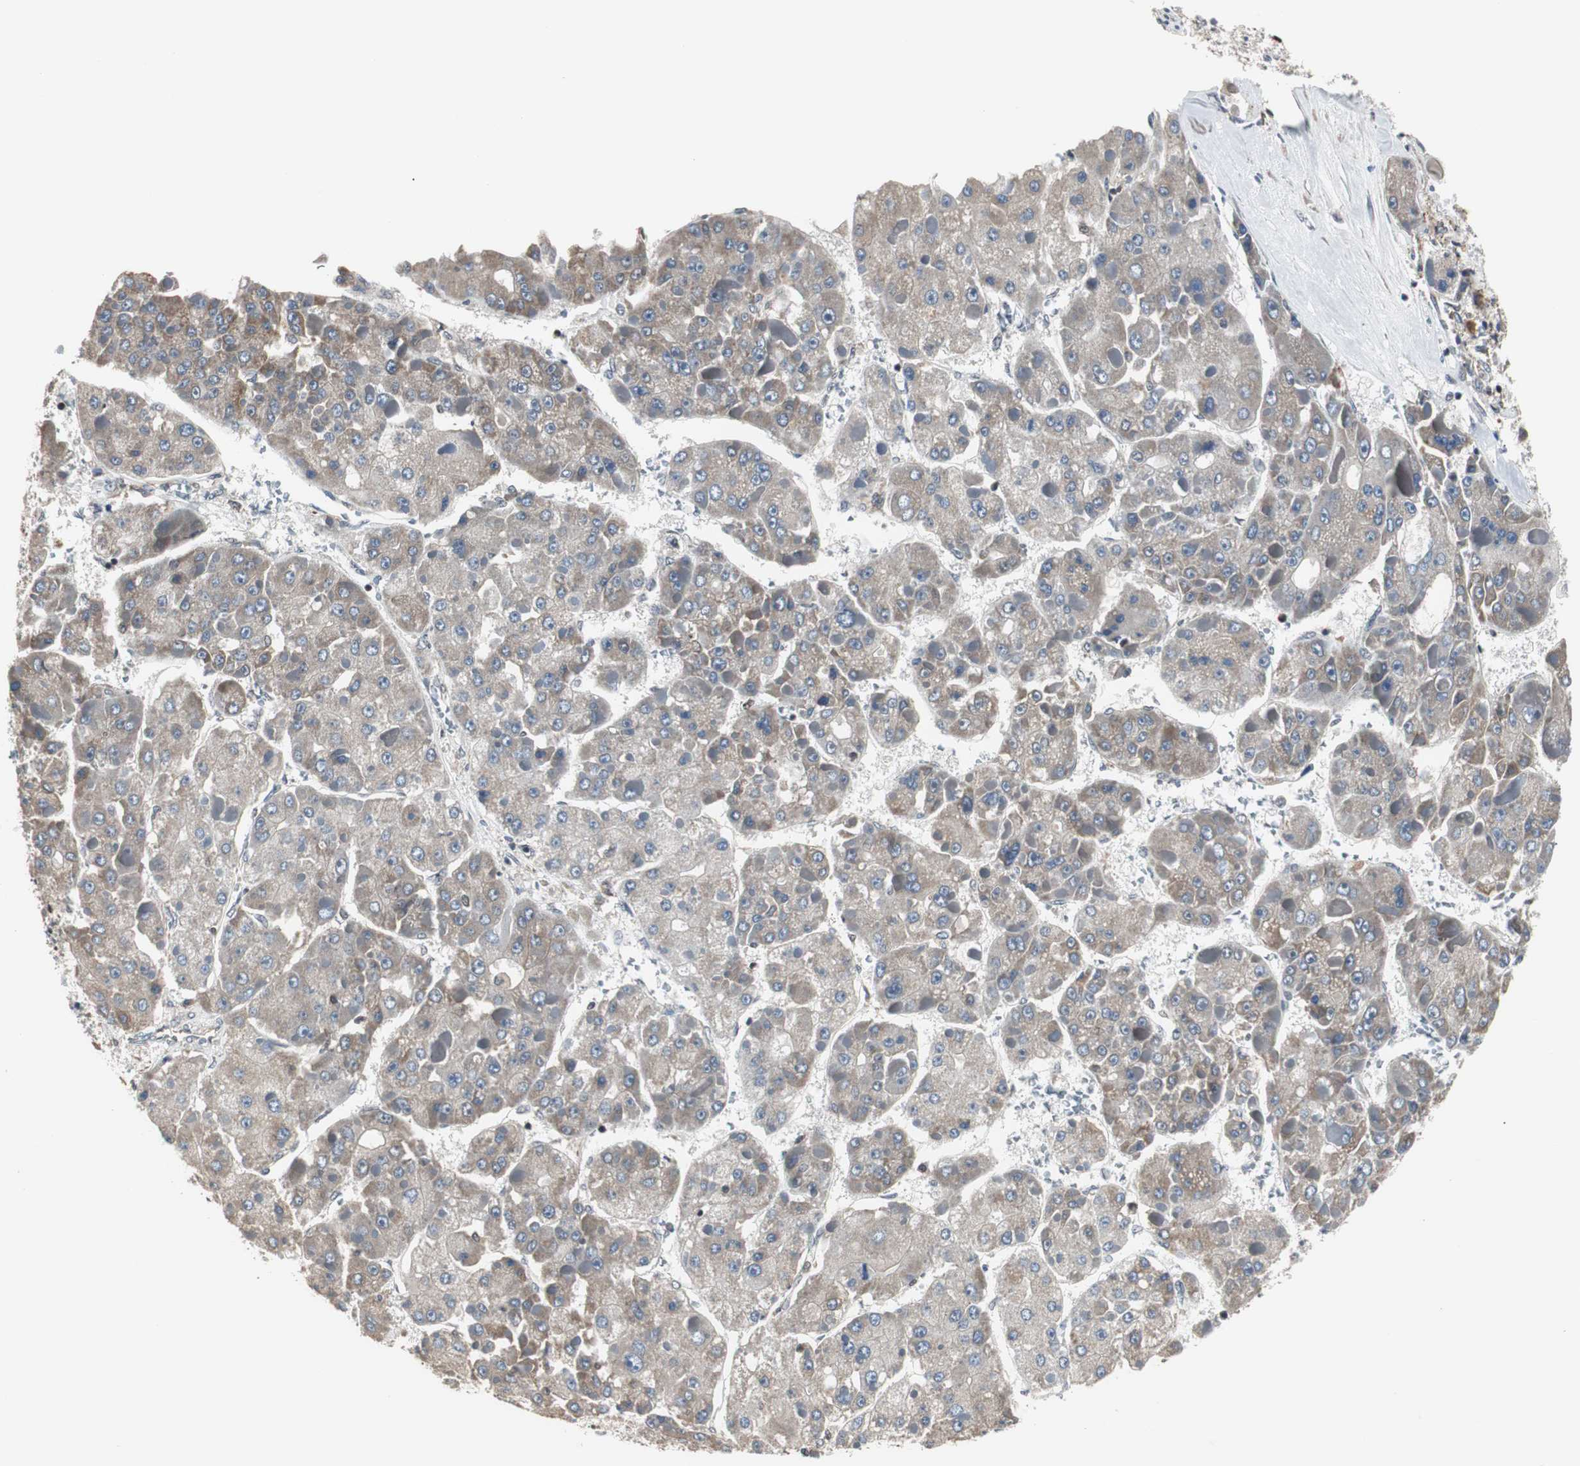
{"staining": {"intensity": "weak", "quantity": ">75%", "location": "cytoplasmic/membranous"}, "tissue": "liver cancer", "cell_type": "Tumor cells", "image_type": "cancer", "snomed": [{"axis": "morphology", "description": "Carcinoma, Hepatocellular, NOS"}, {"axis": "topography", "description": "Liver"}], "caption": "Tumor cells demonstrate low levels of weak cytoplasmic/membranous positivity in approximately >75% of cells in hepatocellular carcinoma (liver).", "gene": "TERF2IP", "patient": {"sex": "female", "age": 73}}